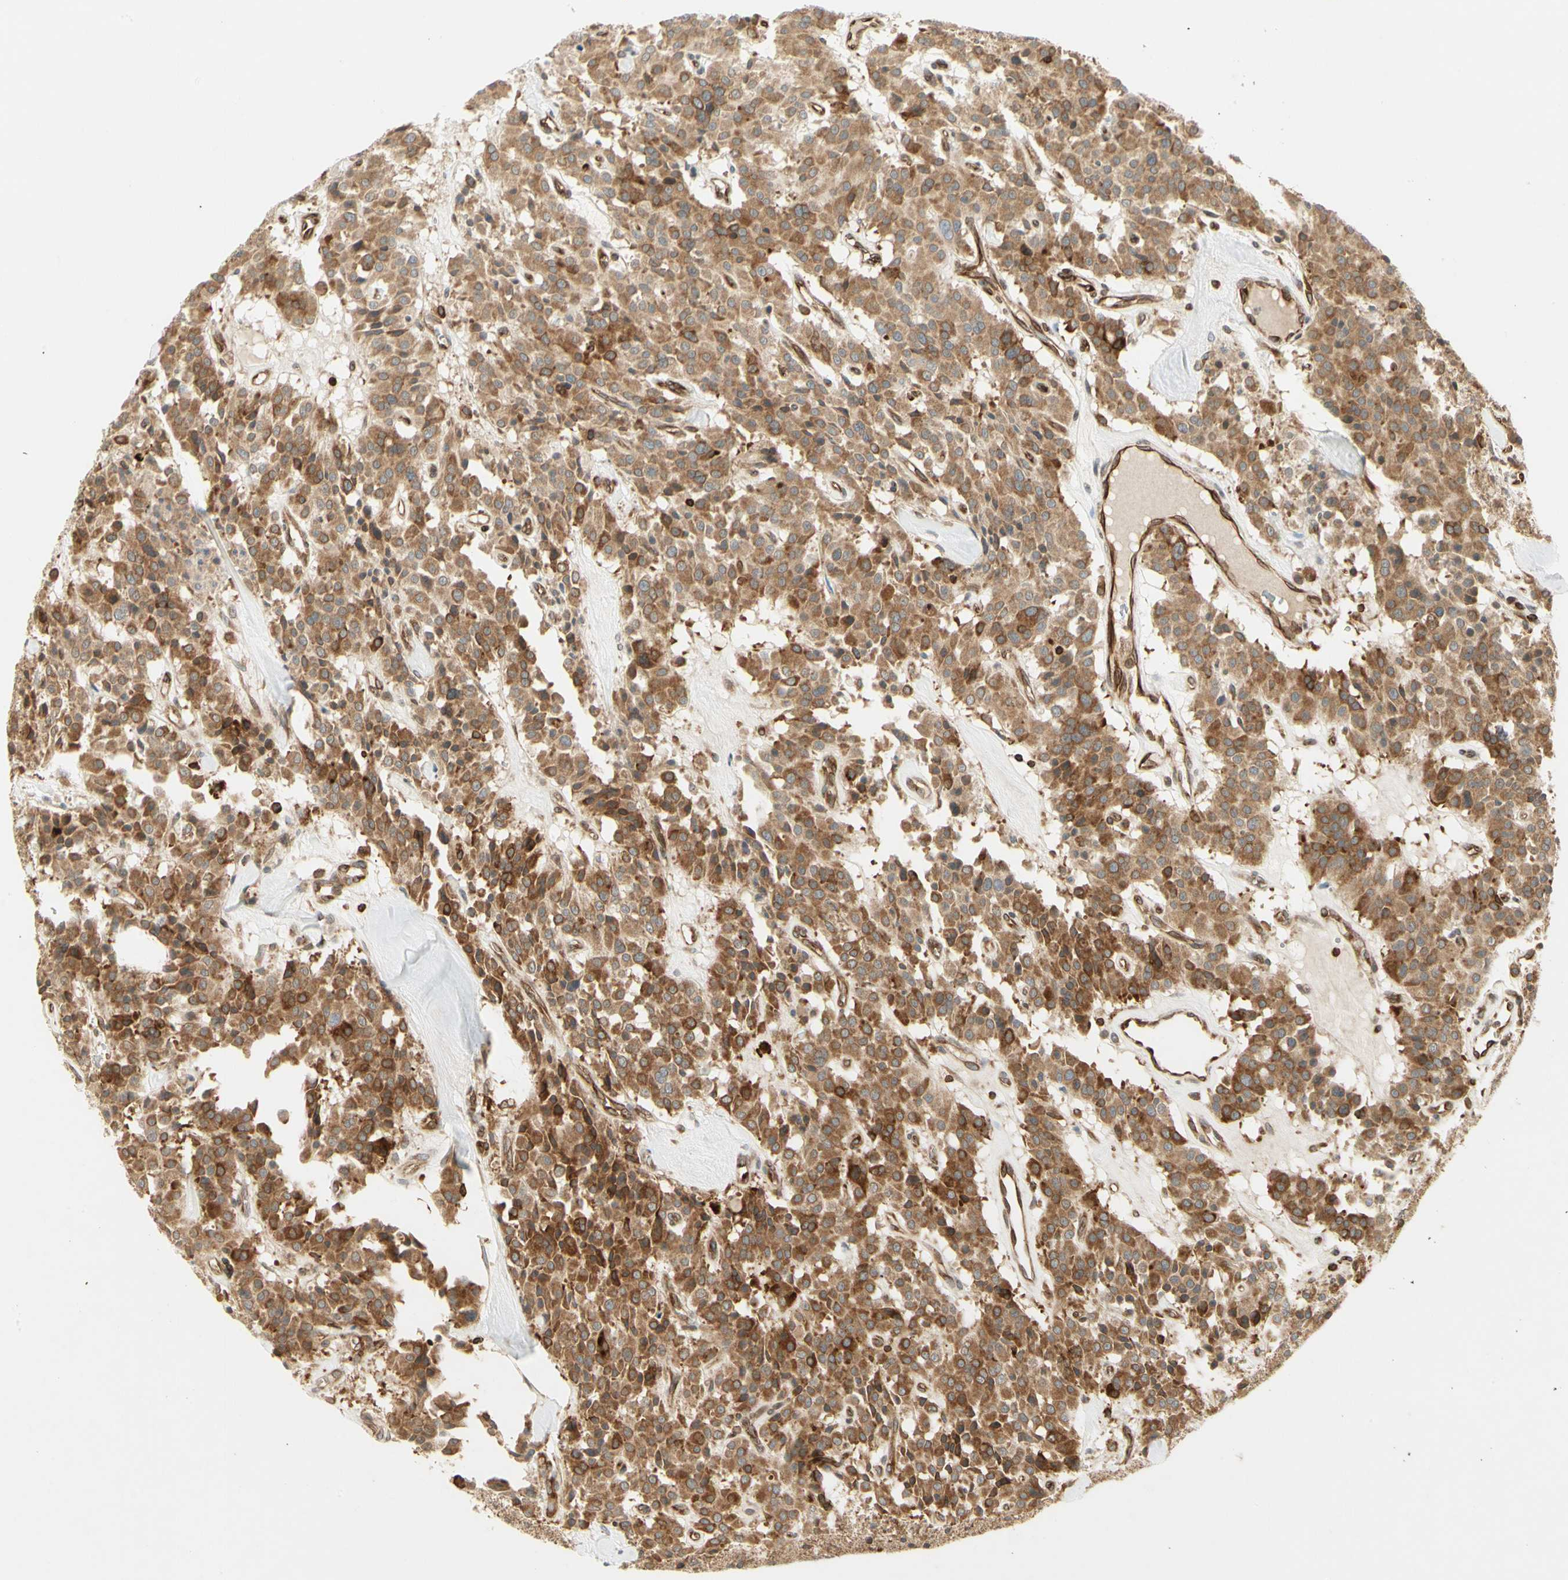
{"staining": {"intensity": "moderate", "quantity": ">75%", "location": "cytoplasmic/membranous"}, "tissue": "carcinoid", "cell_type": "Tumor cells", "image_type": "cancer", "snomed": [{"axis": "morphology", "description": "Carcinoid, malignant, NOS"}, {"axis": "topography", "description": "Lung"}], "caption": "Immunohistochemistry of human malignant carcinoid shows medium levels of moderate cytoplasmic/membranous positivity in approximately >75% of tumor cells. (DAB IHC with brightfield microscopy, high magnification).", "gene": "TAPBP", "patient": {"sex": "male", "age": 30}}